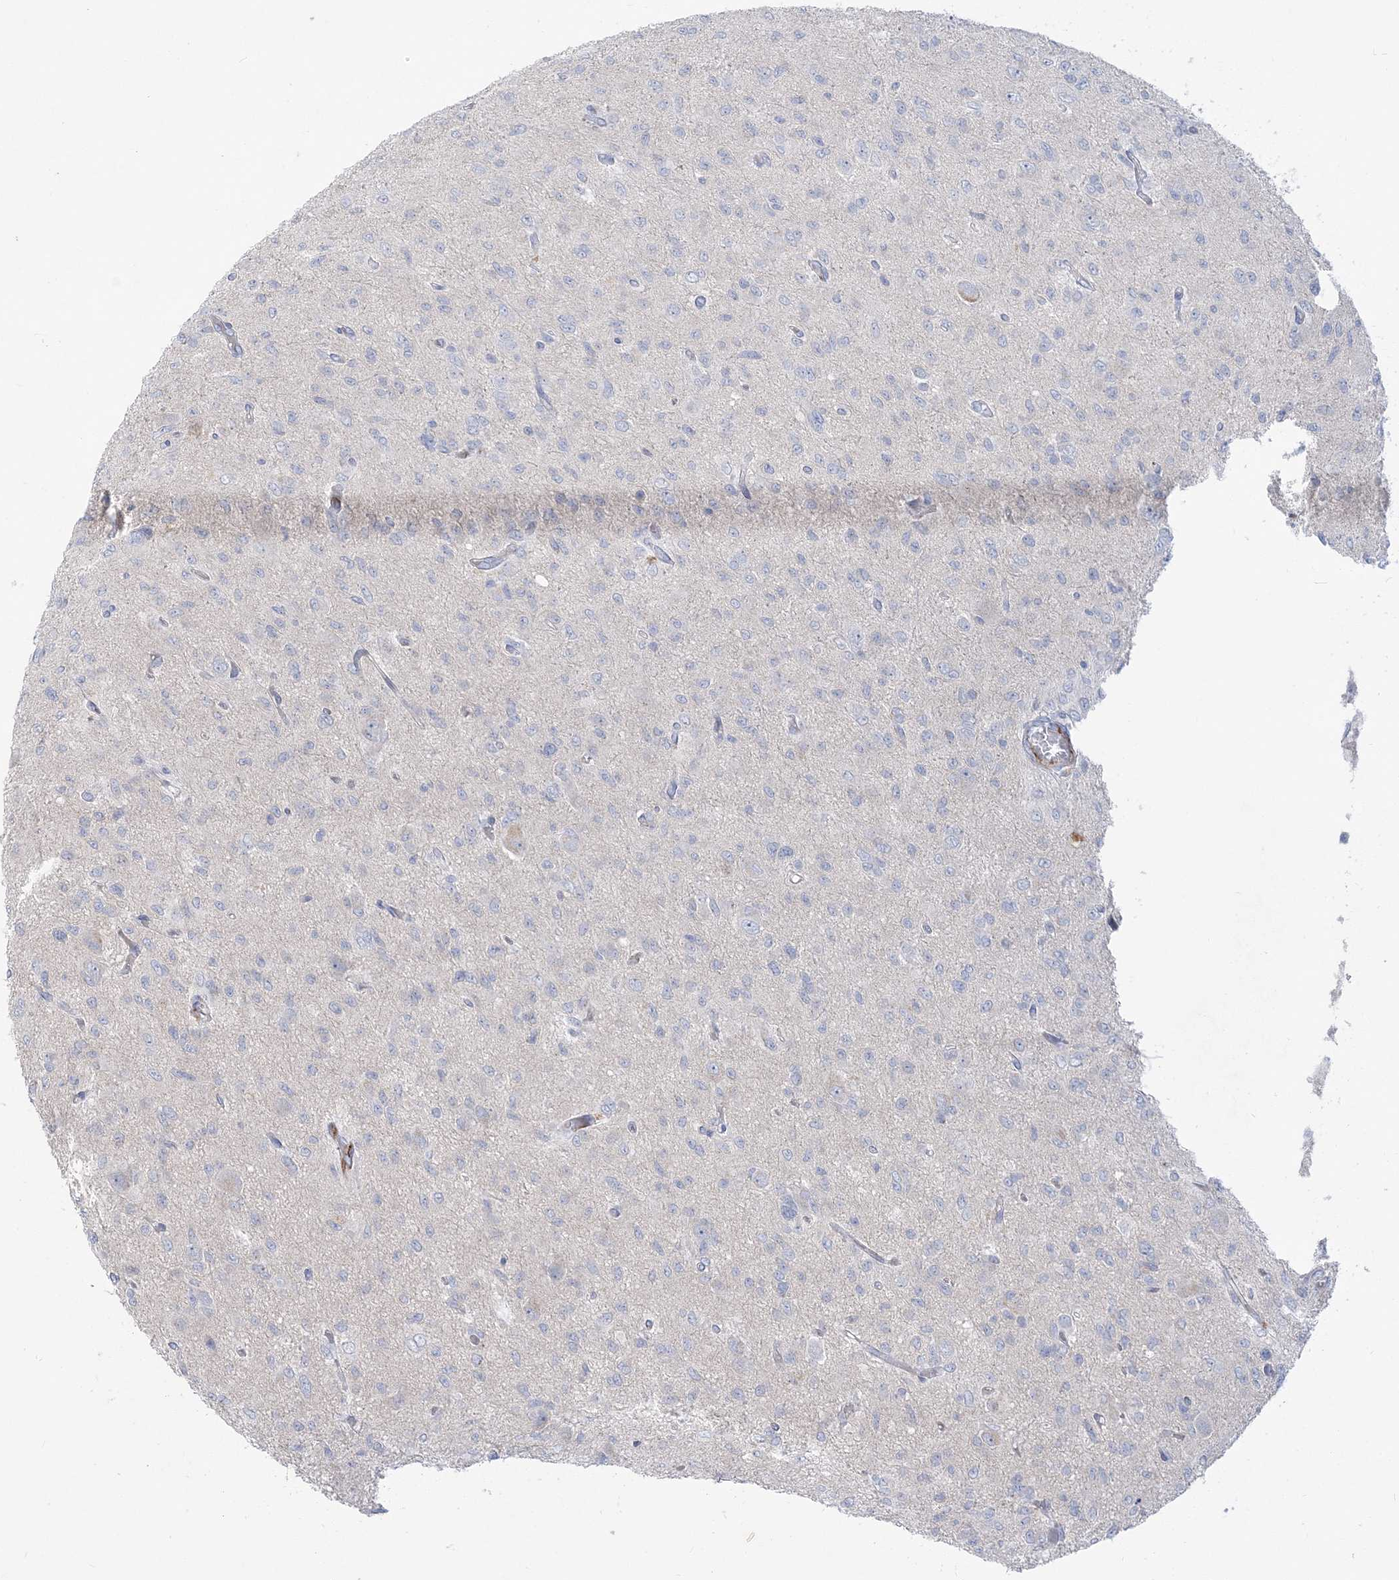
{"staining": {"intensity": "negative", "quantity": "none", "location": "none"}, "tissue": "glioma", "cell_type": "Tumor cells", "image_type": "cancer", "snomed": [{"axis": "morphology", "description": "Glioma, malignant, High grade"}, {"axis": "topography", "description": "Brain"}], "caption": "Tumor cells show no significant expression in glioma.", "gene": "GPAT2", "patient": {"sex": "female", "age": 59}}